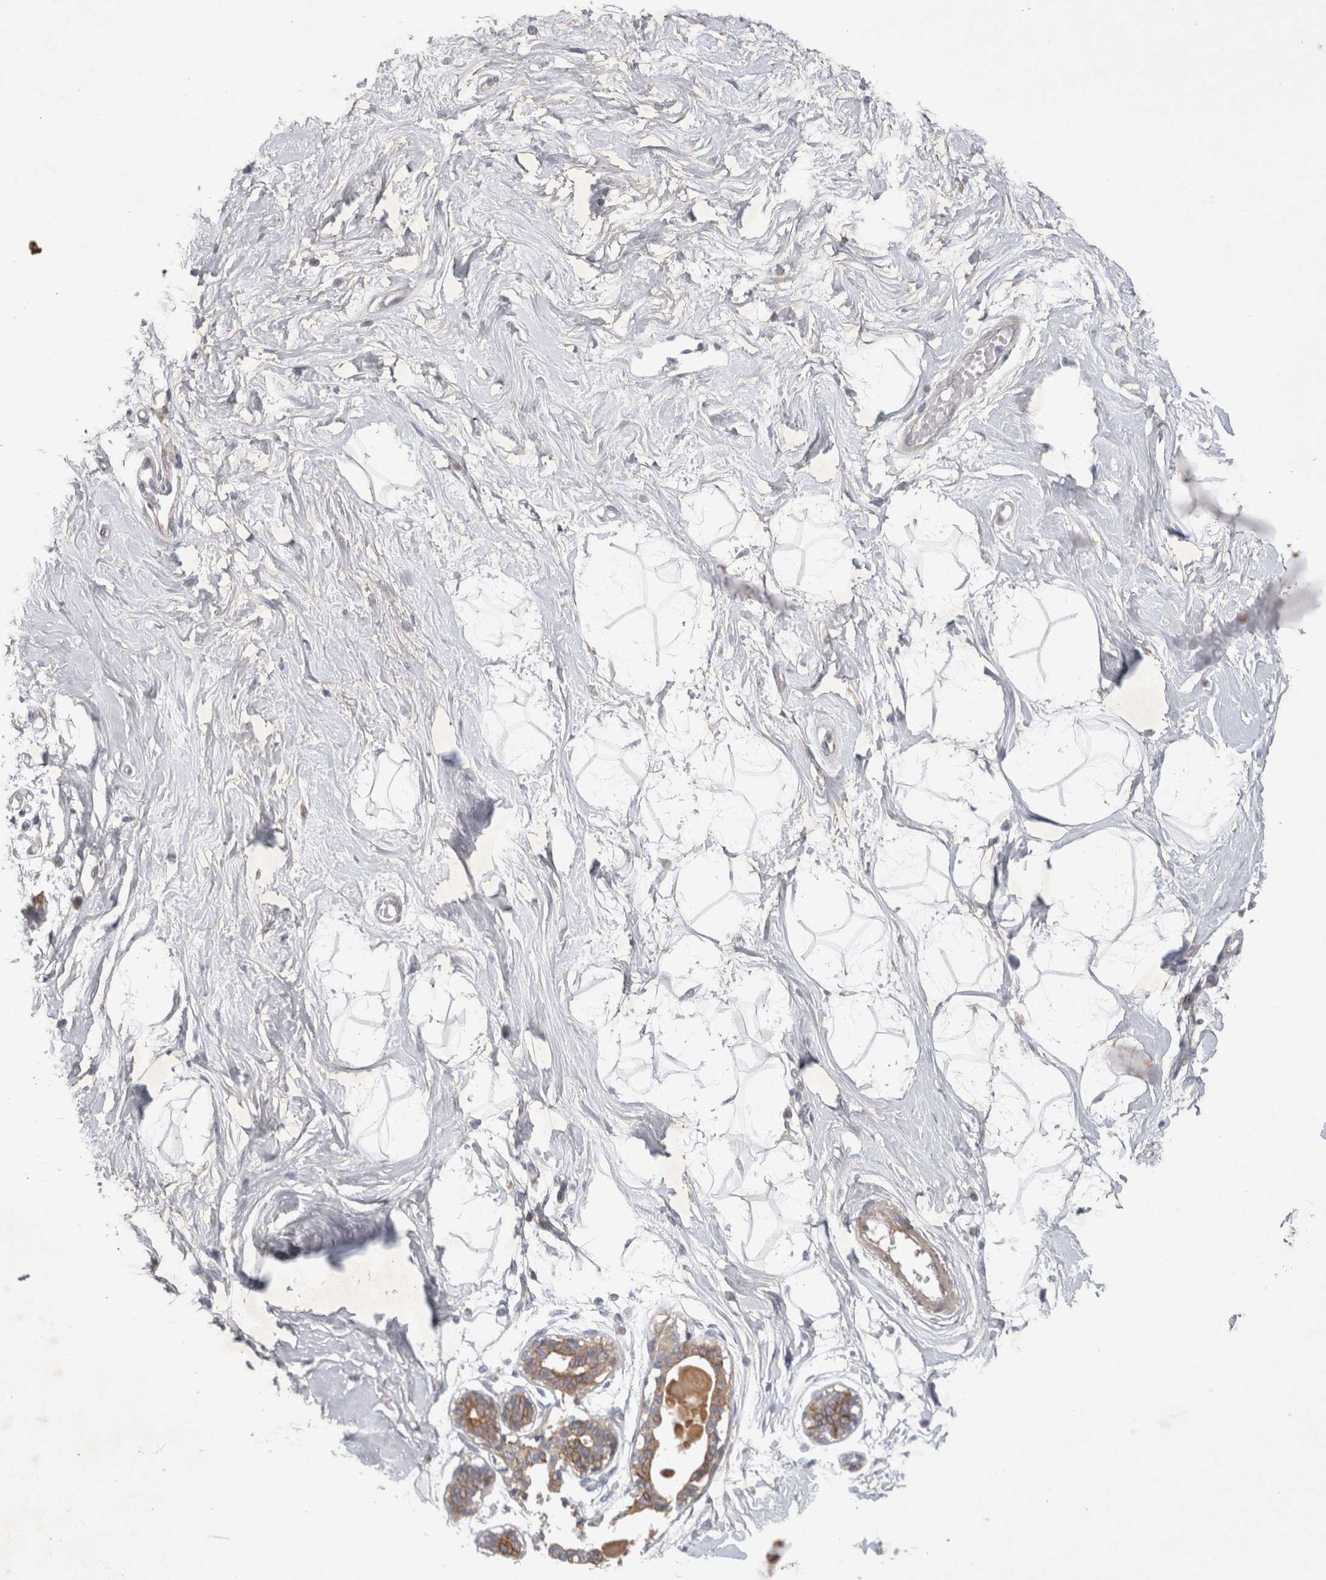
{"staining": {"intensity": "negative", "quantity": "none", "location": "none"}, "tissue": "breast", "cell_type": "Adipocytes", "image_type": "normal", "snomed": [{"axis": "morphology", "description": "Normal tissue, NOS"}, {"axis": "topography", "description": "Breast"}], "caption": "Immunohistochemistry micrograph of benign breast: breast stained with DAB exhibits no significant protein expression in adipocytes.", "gene": "BZW2", "patient": {"sex": "female", "age": 45}}